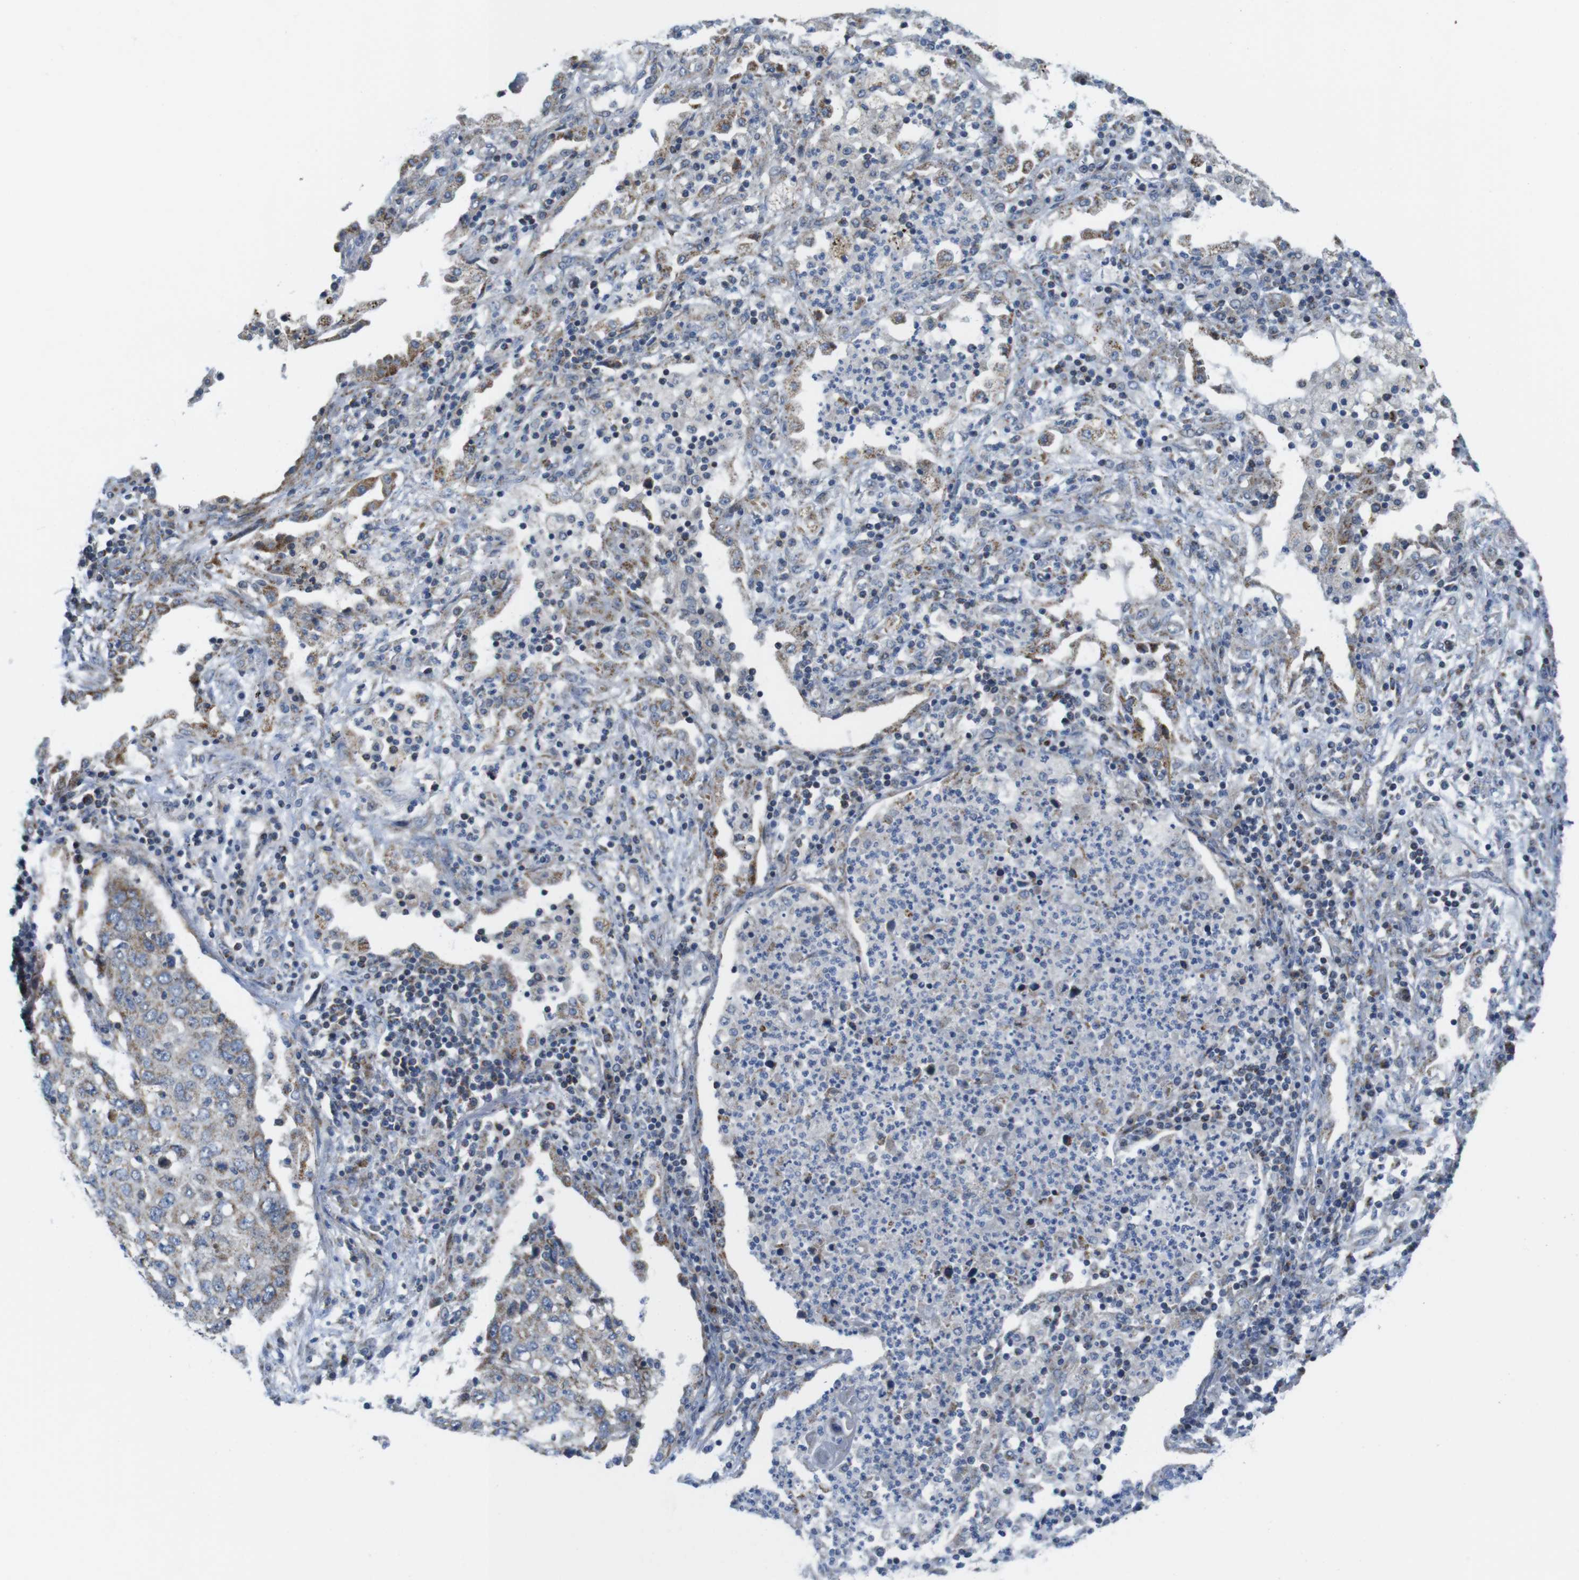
{"staining": {"intensity": "weak", "quantity": "25%-75%", "location": "cytoplasmic/membranous"}, "tissue": "lung cancer", "cell_type": "Tumor cells", "image_type": "cancer", "snomed": [{"axis": "morphology", "description": "Squamous cell carcinoma, NOS"}, {"axis": "topography", "description": "Lung"}], "caption": "The immunohistochemical stain labels weak cytoplasmic/membranous expression in tumor cells of lung cancer tissue.", "gene": "MARCHF1", "patient": {"sex": "female", "age": 63}}